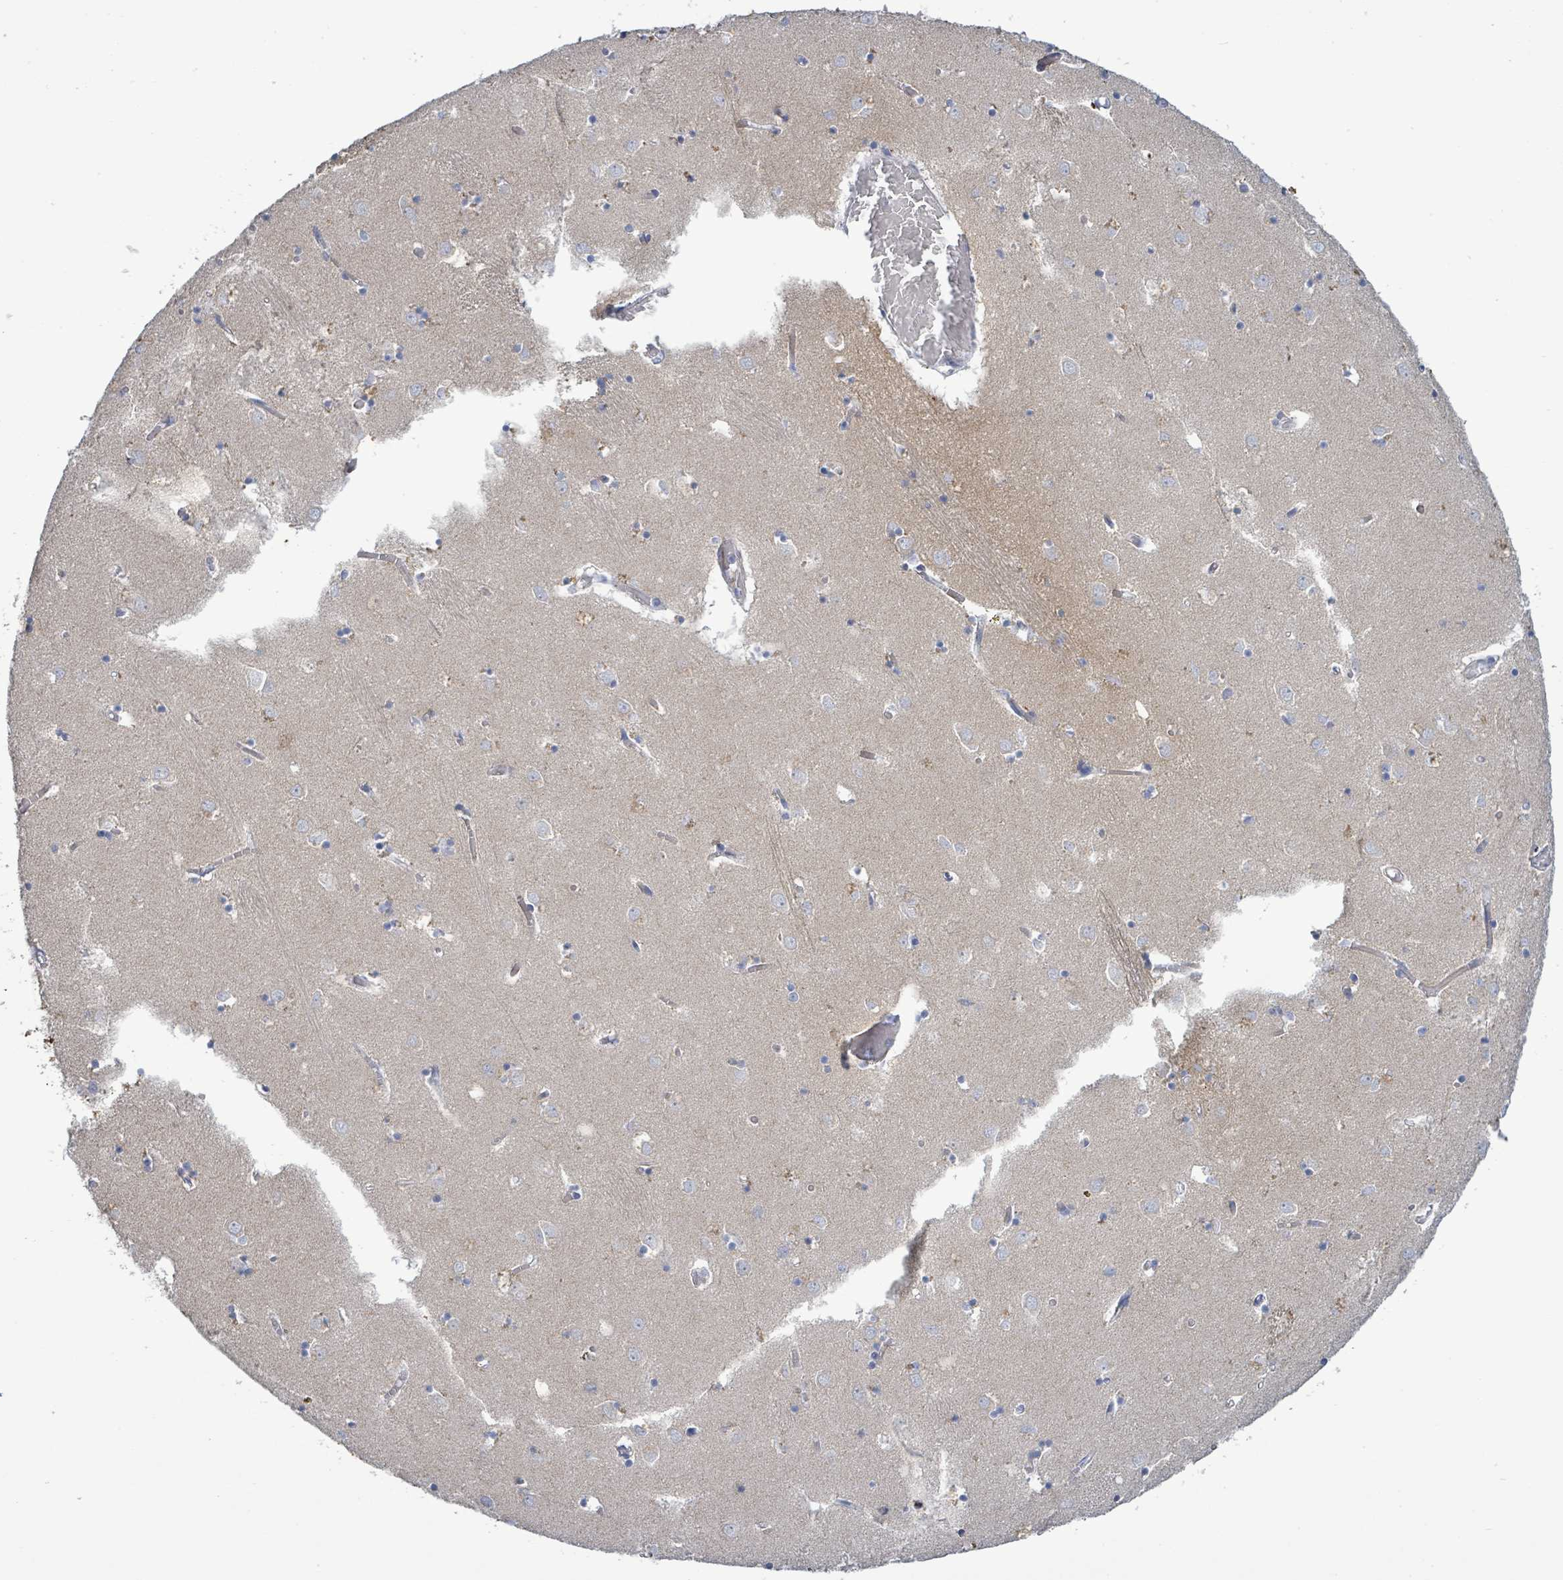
{"staining": {"intensity": "negative", "quantity": "none", "location": "none"}, "tissue": "caudate", "cell_type": "Glial cells", "image_type": "normal", "snomed": [{"axis": "morphology", "description": "Normal tissue, NOS"}, {"axis": "topography", "description": "Lateral ventricle wall"}], "caption": "Immunohistochemistry of unremarkable human caudate demonstrates no positivity in glial cells.", "gene": "ALG12", "patient": {"sex": "male", "age": 70}}